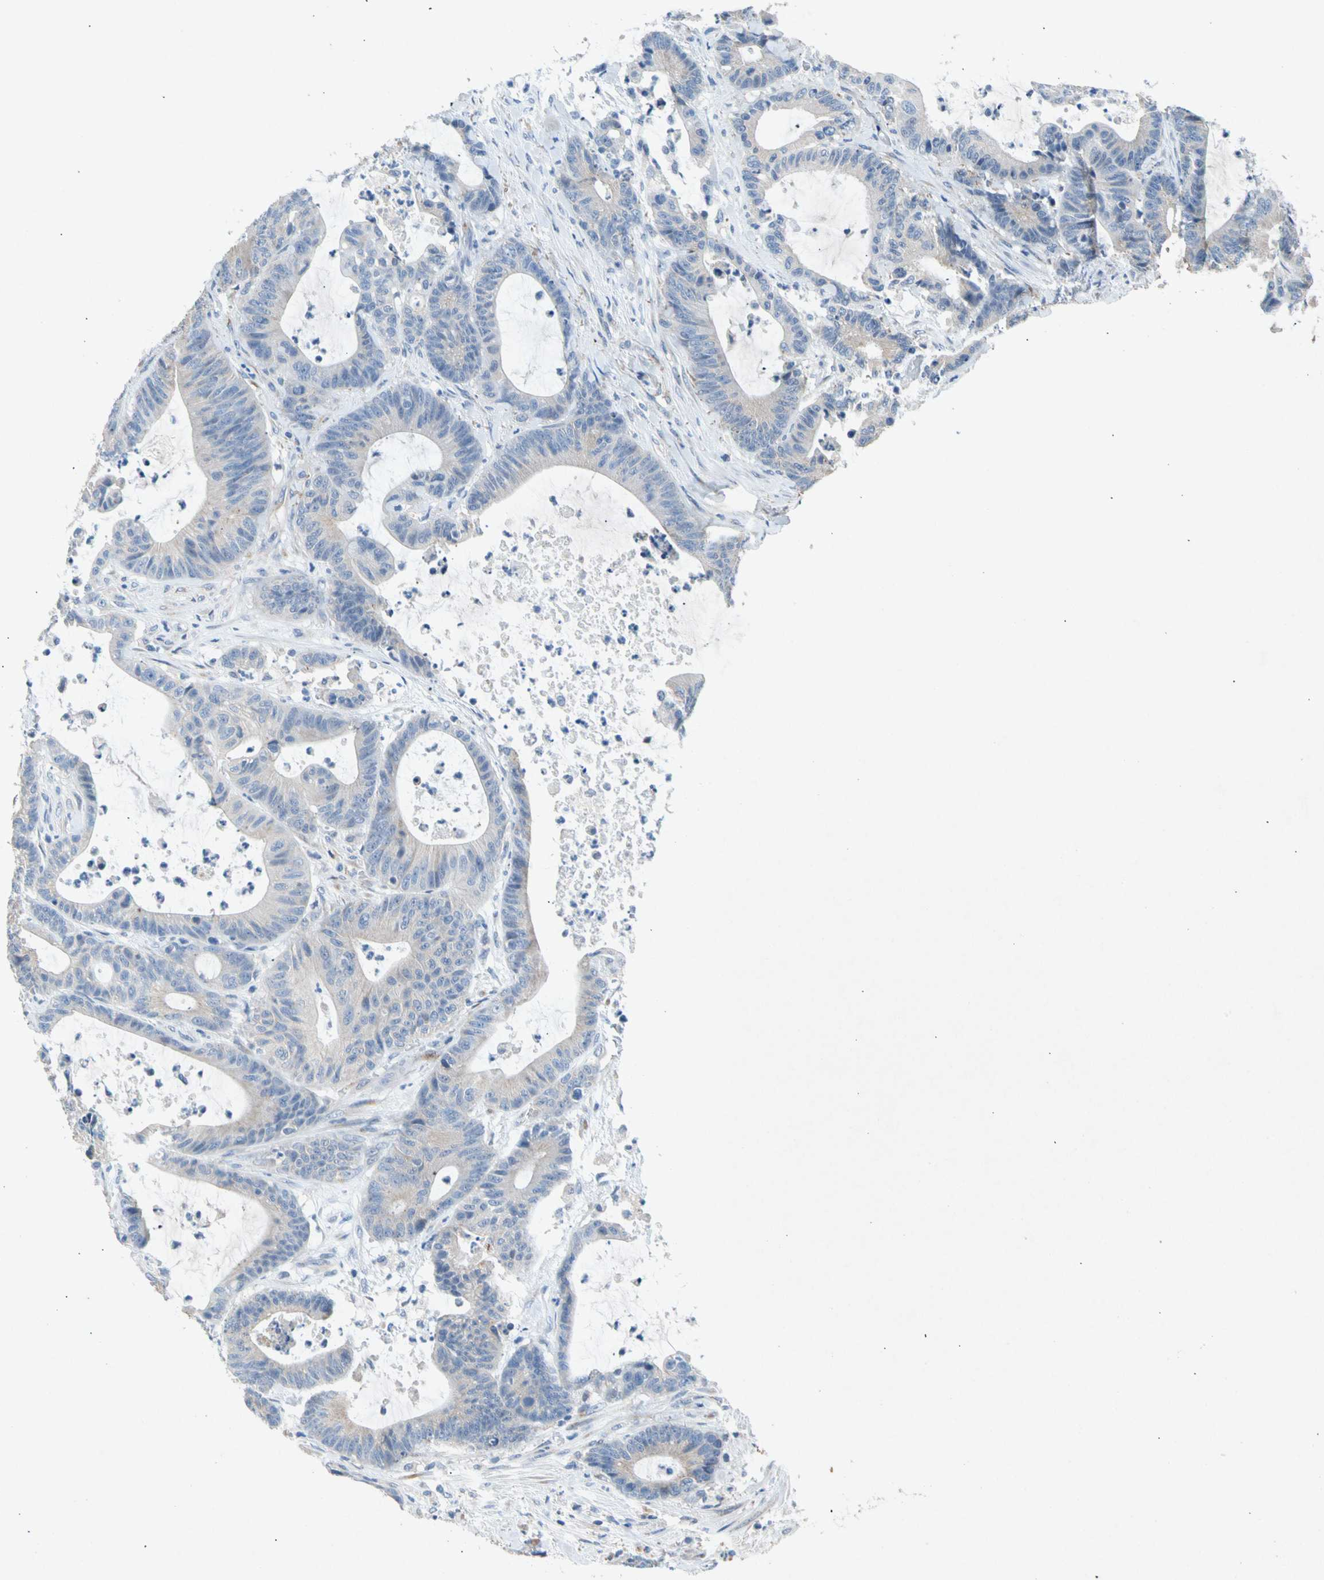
{"staining": {"intensity": "negative", "quantity": "none", "location": "none"}, "tissue": "colorectal cancer", "cell_type": "Tumor cells", "image_type": "cancer", "snomed": [{"axis": "morphology", "description": "Adenocarcinoma, NOS"}, {"axis": "topography", "description": "Colon"}], "caption": "This is an IHC micrograph of human adenocarcinoma (colorectal). There is no positivity in tumor cells.", "gene": "GASK1B", "patient": {"sex": "female", "age": 84}}